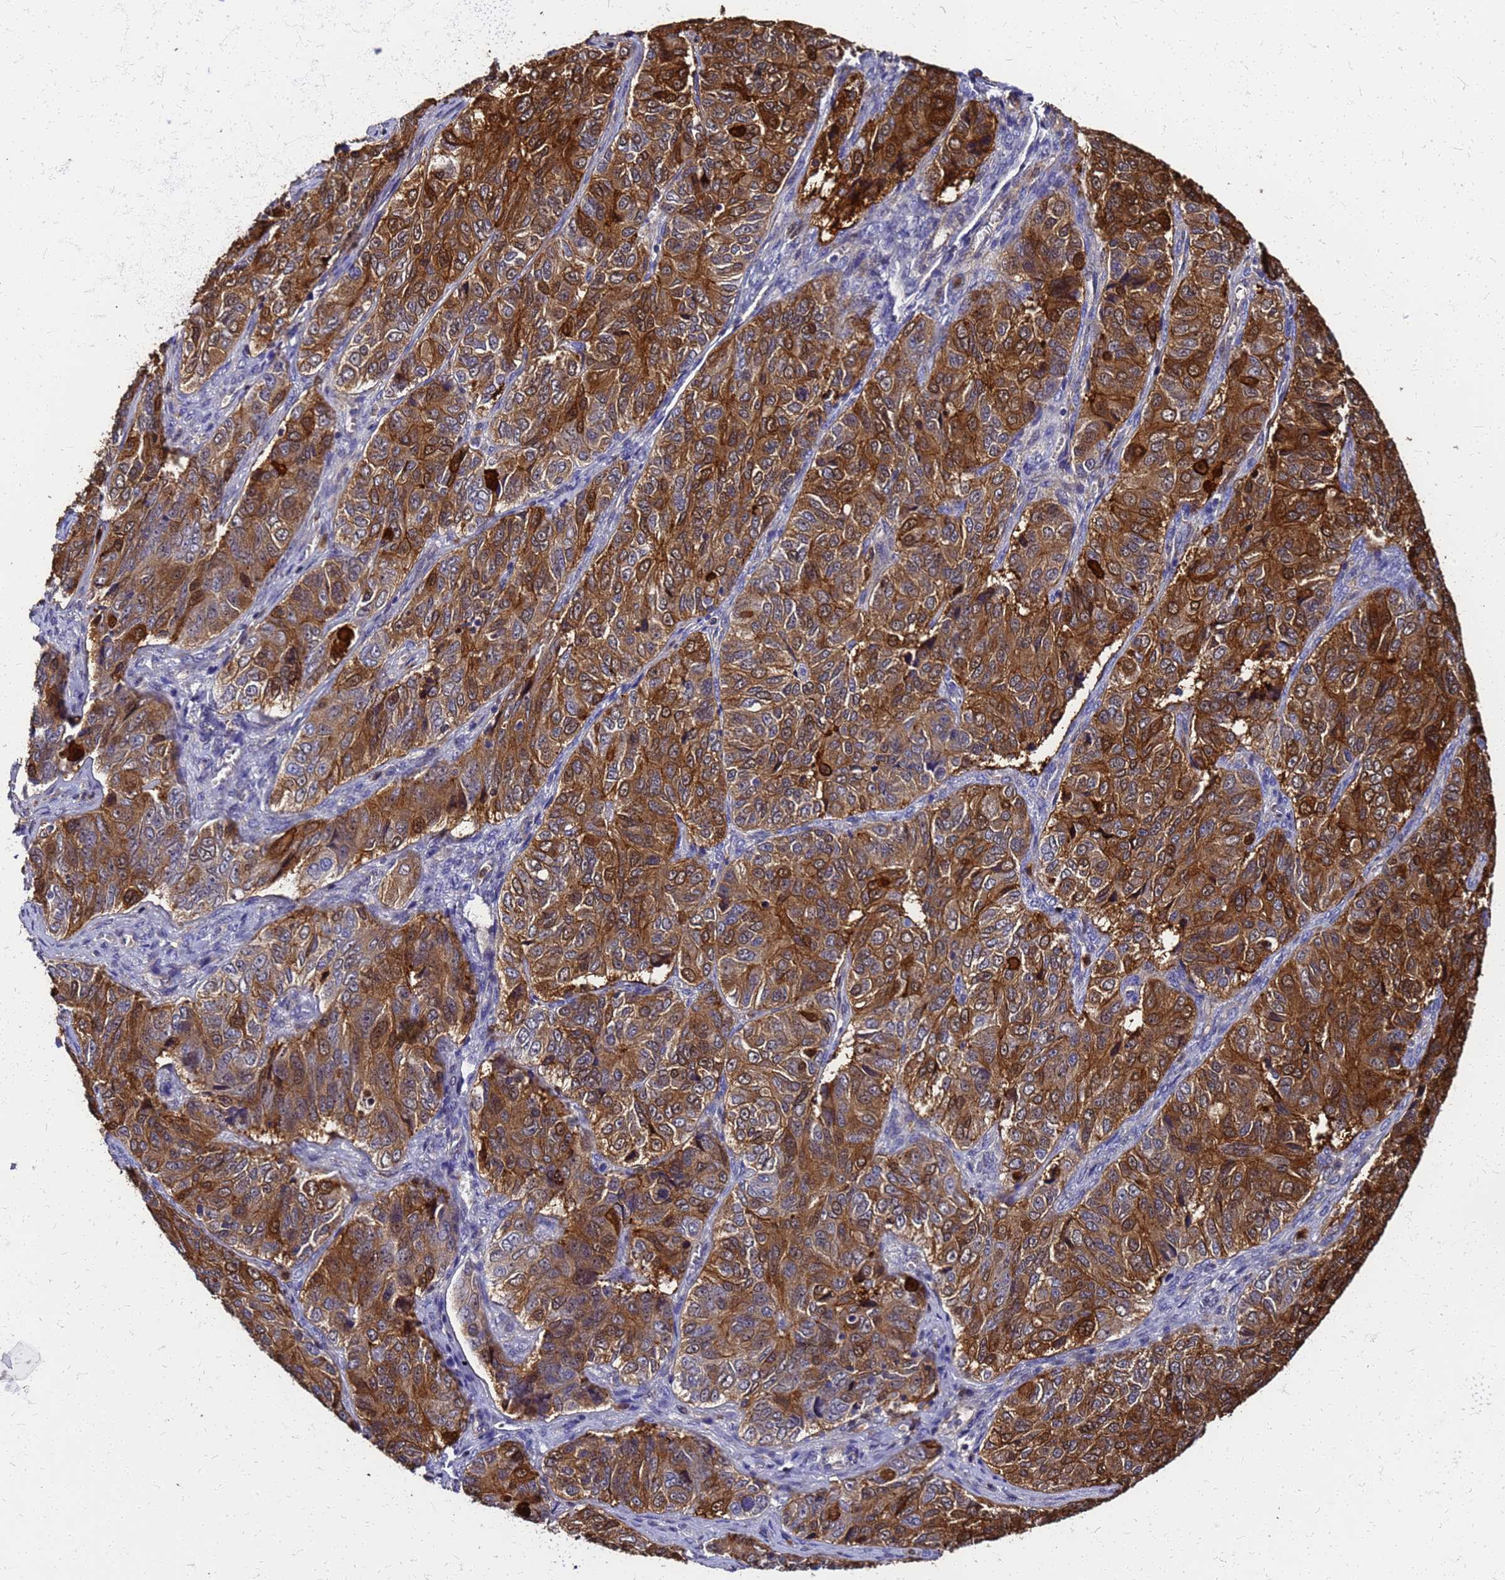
{"staining": {"intensity": "moderate", "quantity": ">75%", "location": "cytoplasmic/membranous,nuclear"}, "tissue": "ovarian cancer", "cell_type": "Tumor cells", "image_type": "cancer", "snomed": [{"axis": "morphology", "description": "Carcinoma, endometroid"}, {"axis": "topography", "description": "Ovary"}], "caption": "The photomicrograph demonstrates immunohistochemical staining of ovarian cancer (endometroid carcinoma). There is moderate cytoplasmic/membranous and nuclear positivity is present in approximately >75% of tumor cells.", "gene": "S100A11", "patient": {"sex": "female", "age": 51}}